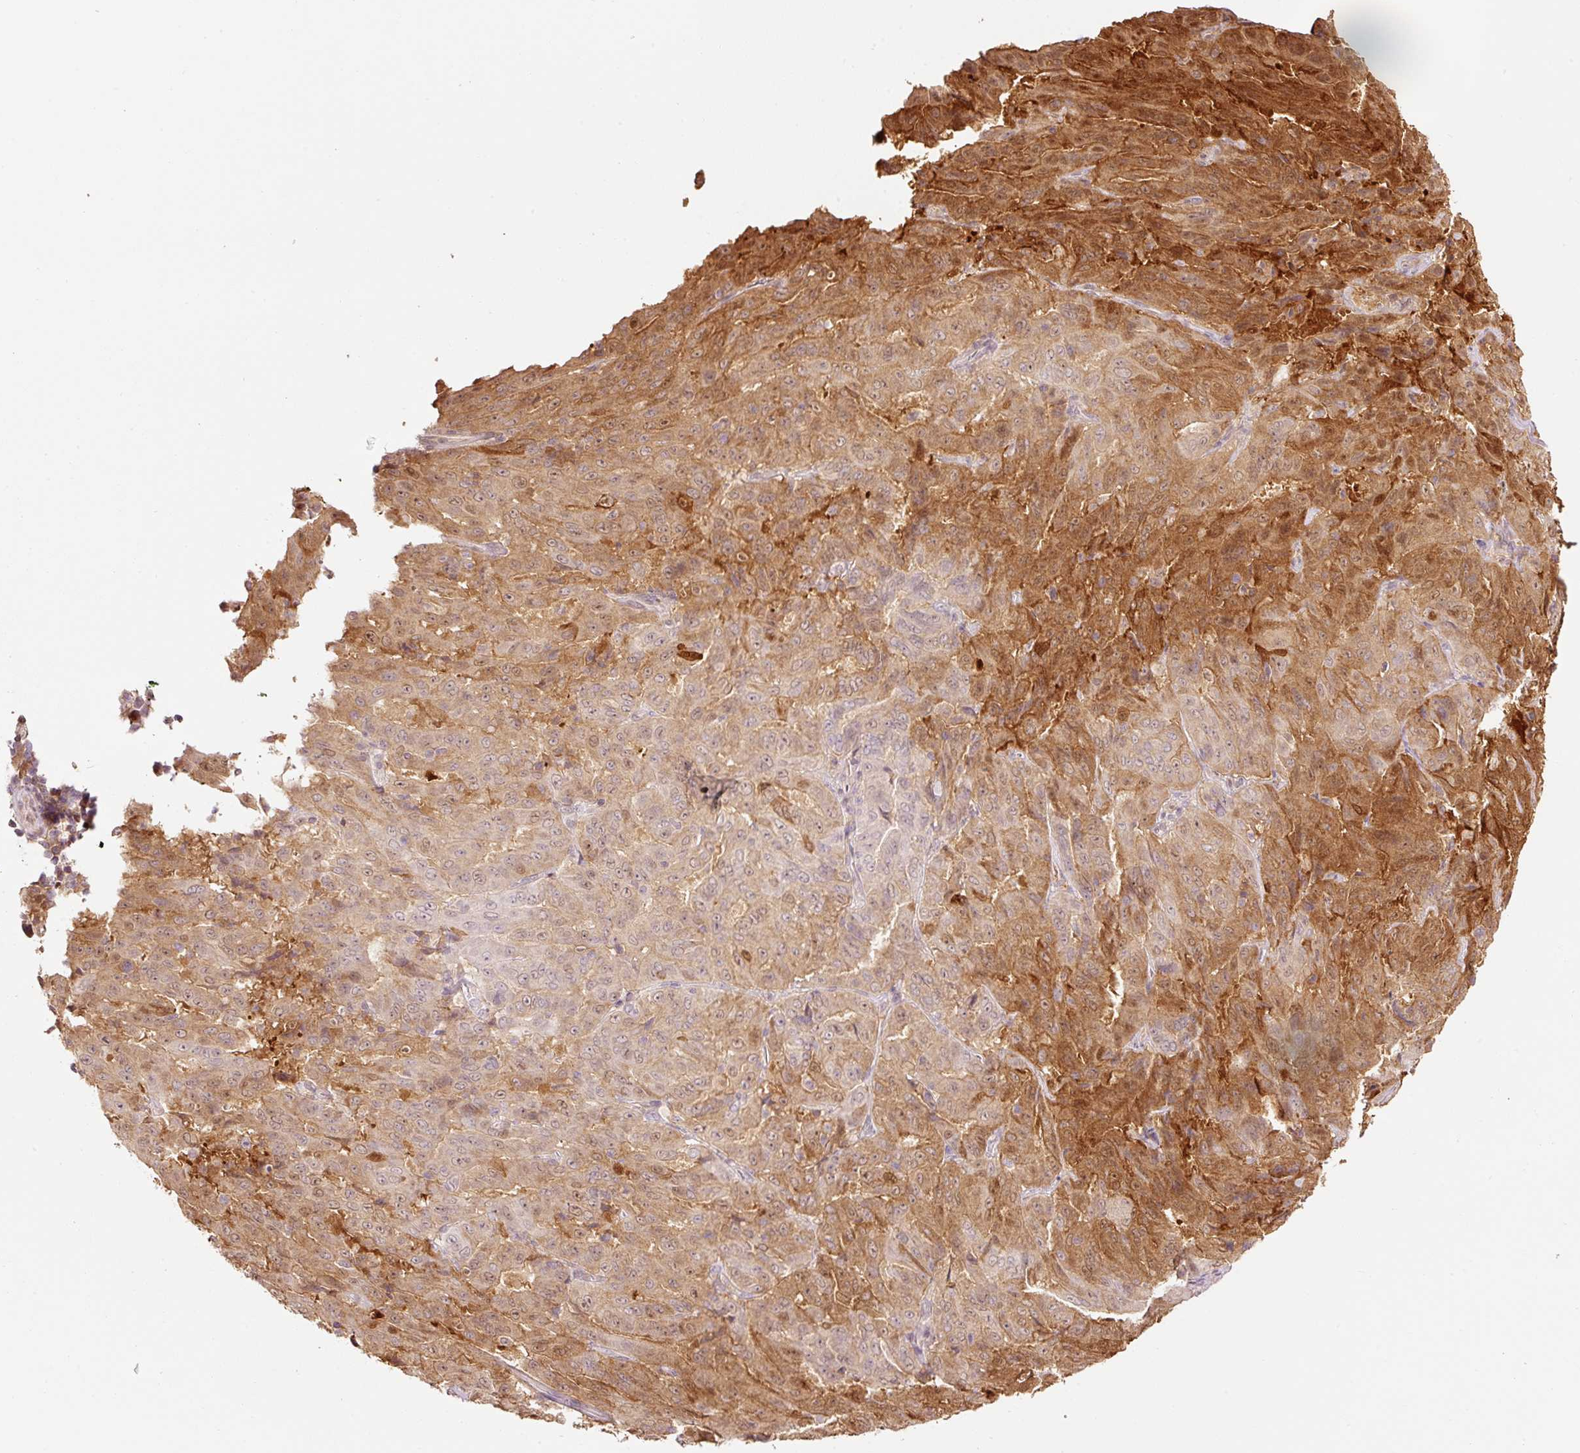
{"staining": {"intensity": "strong", "quantity": ">75%", "location": "cytoplasmic/membranous,nuclear"}, "tissue": "pancreatic cancer", "cell_type": "Tumor cells", "image_type": "cancer", "snomed": [{"axis": "morphology", "description": "Adenocarcinoma, NOS"}, {"axis": "topography", "description": "Pancreas"}], "caption": "This micrograph demonstrates immunohistochemistry staining of pancreatic adenocarcinoma, with high strong cytoplasmic/membranous and nuclear staining in about >75% of tumor cells.", "gene": "FBXL14", "patient": {"sex": "male", "age": 63}}